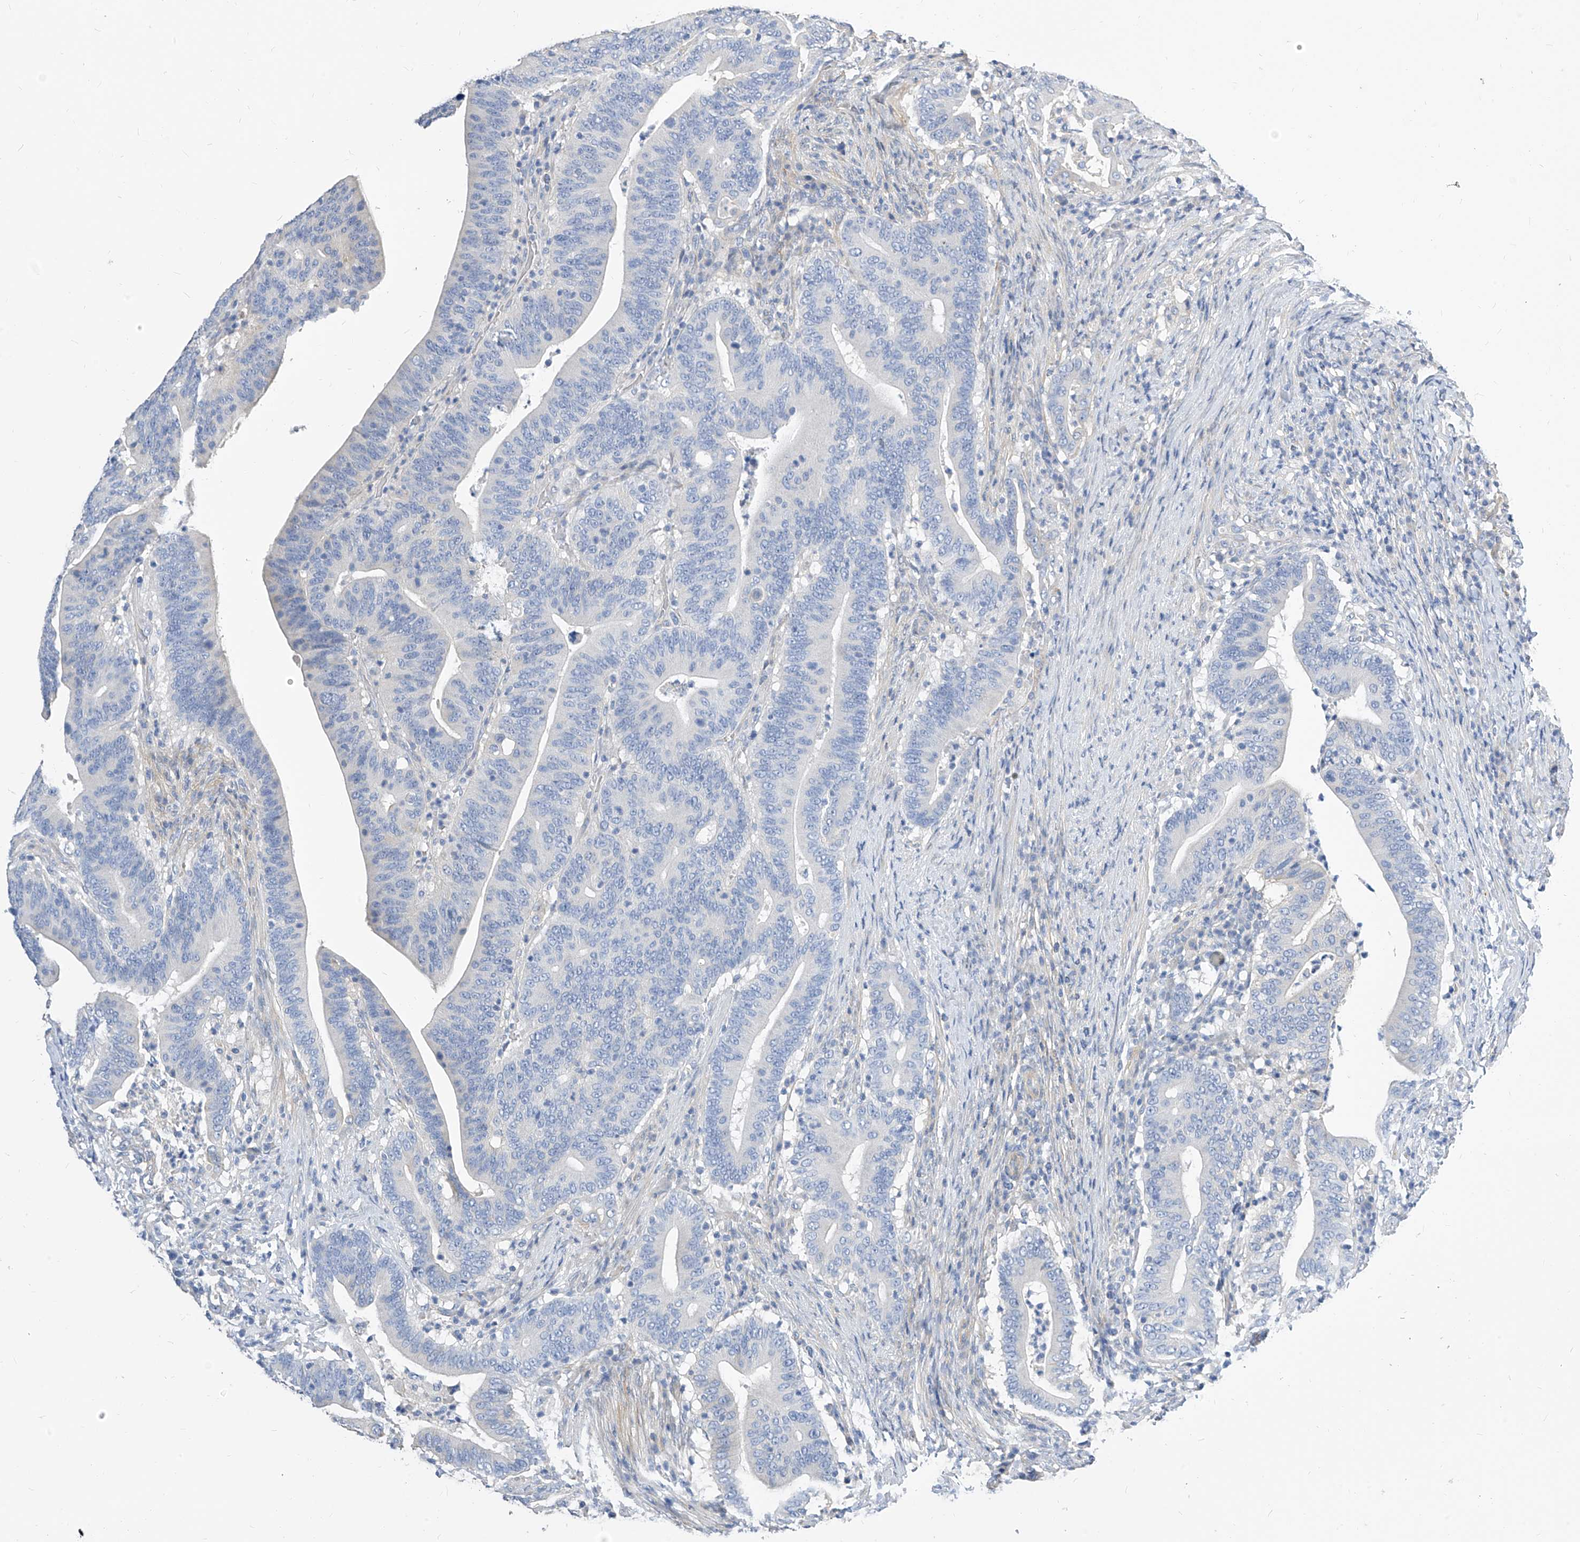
{"staining": {"intensity": "negative", "quantity": "none", "location": "none"}, "tissue": "colorectal cancer", "cell_type": "Tumor cells", "image_type": "cancer", "snomed": [{"axis": "morphology", "description": "Adenocarcinoma, NOS"}, {"axis": "topography", "description": "Colon"}], "caption": "Immunohistochemistry (IHC) image of colorectal cancer stained for a protein (brown), which exhibits no staining in tumor cells.", "gene": "SCGB2A1", "patient": {"sex": "female", "age": 66}}